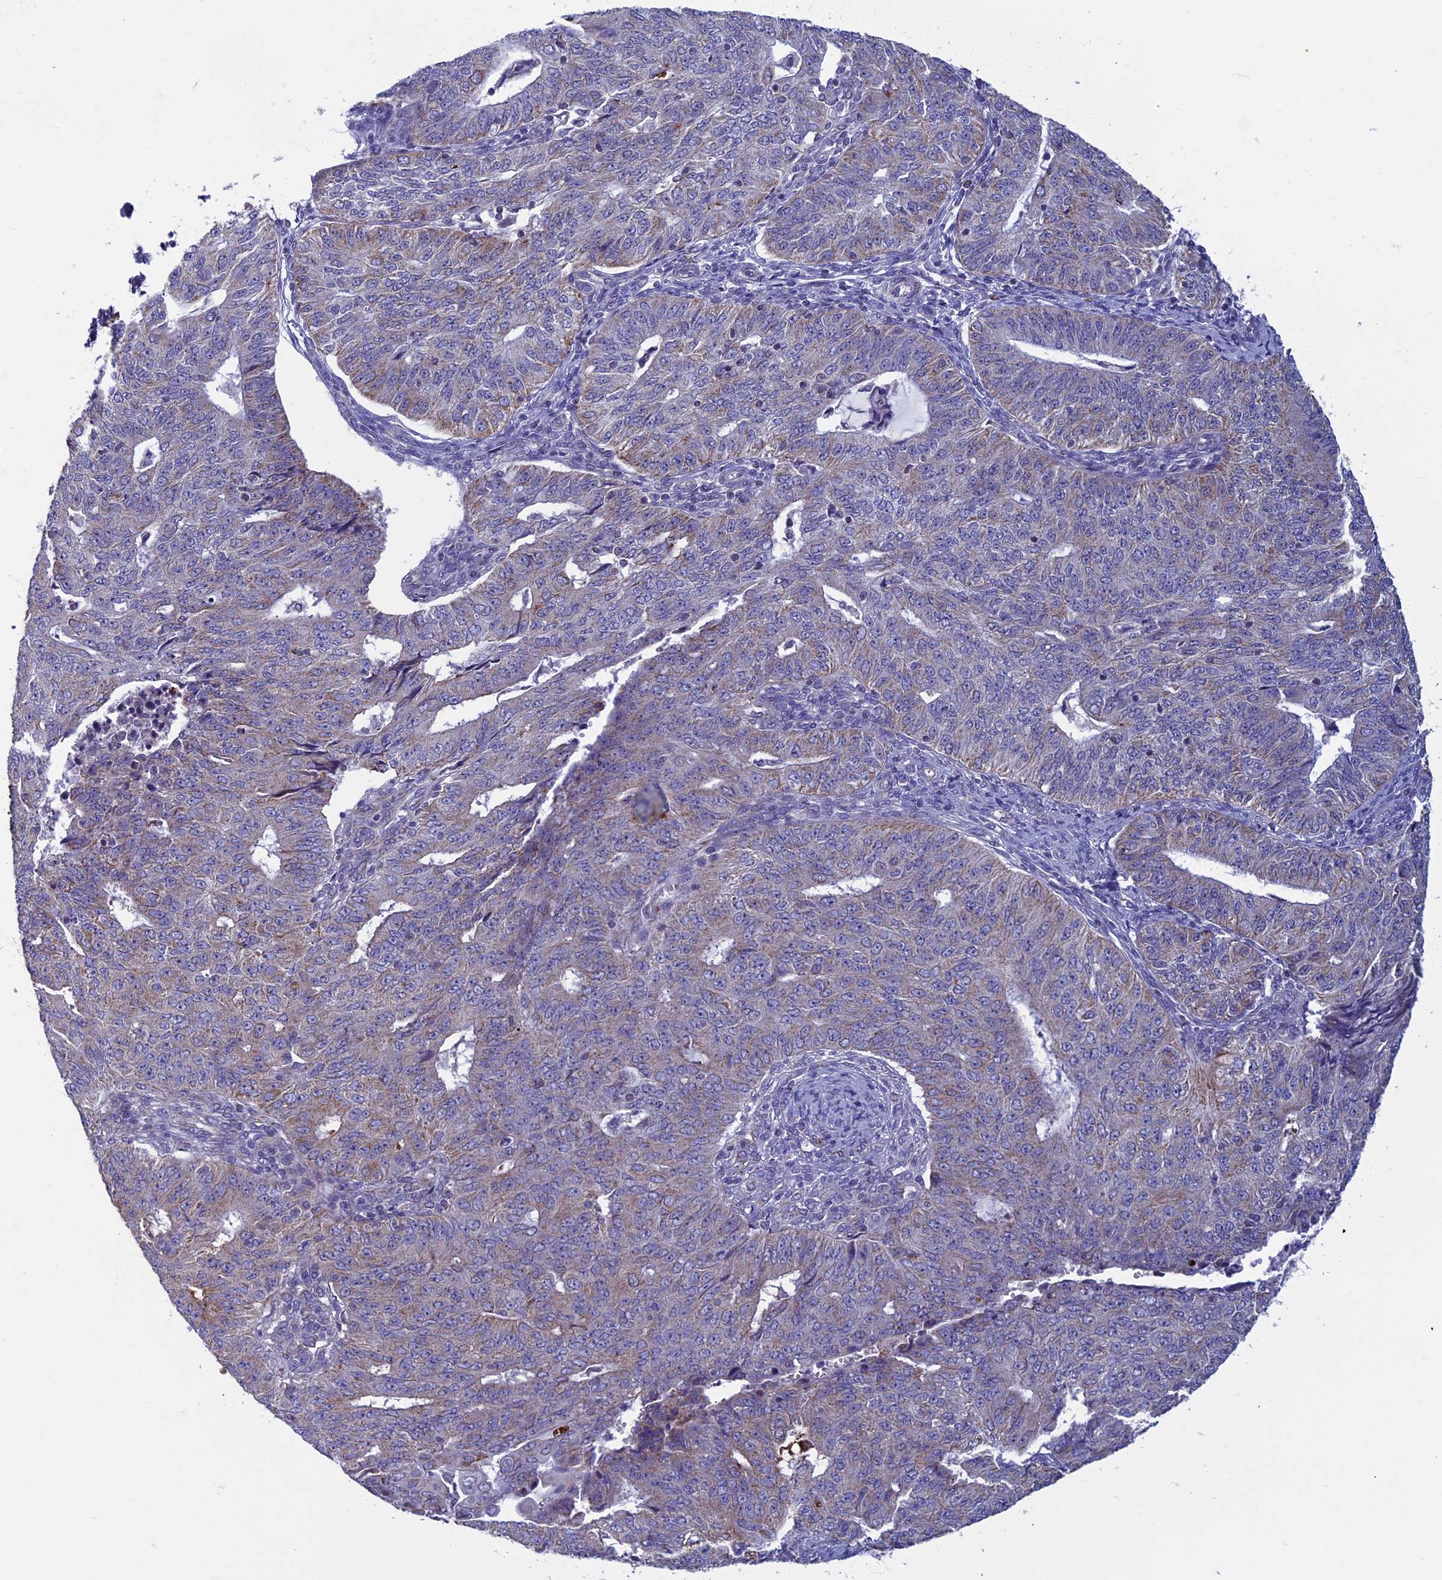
{"staining": {"intensity": "weak", "quantity": "<25%", "location": "cytoplasmic/membranous"}, "tissue": "endometrial cancer", "cell_type": "Tumor cells", "image_type": "cancer", "snomed": [{"axis": "morphology", "description": "Adenocarcinoma, NOS"}, {"axis": "topography", "description": "Endometrium"}], "caption": "Tumor cells are negative for brown protein staining in endometrial adenocarcinoma.", "gene": "MFSD12", "patient": {"sex": "female", "age": 32}}